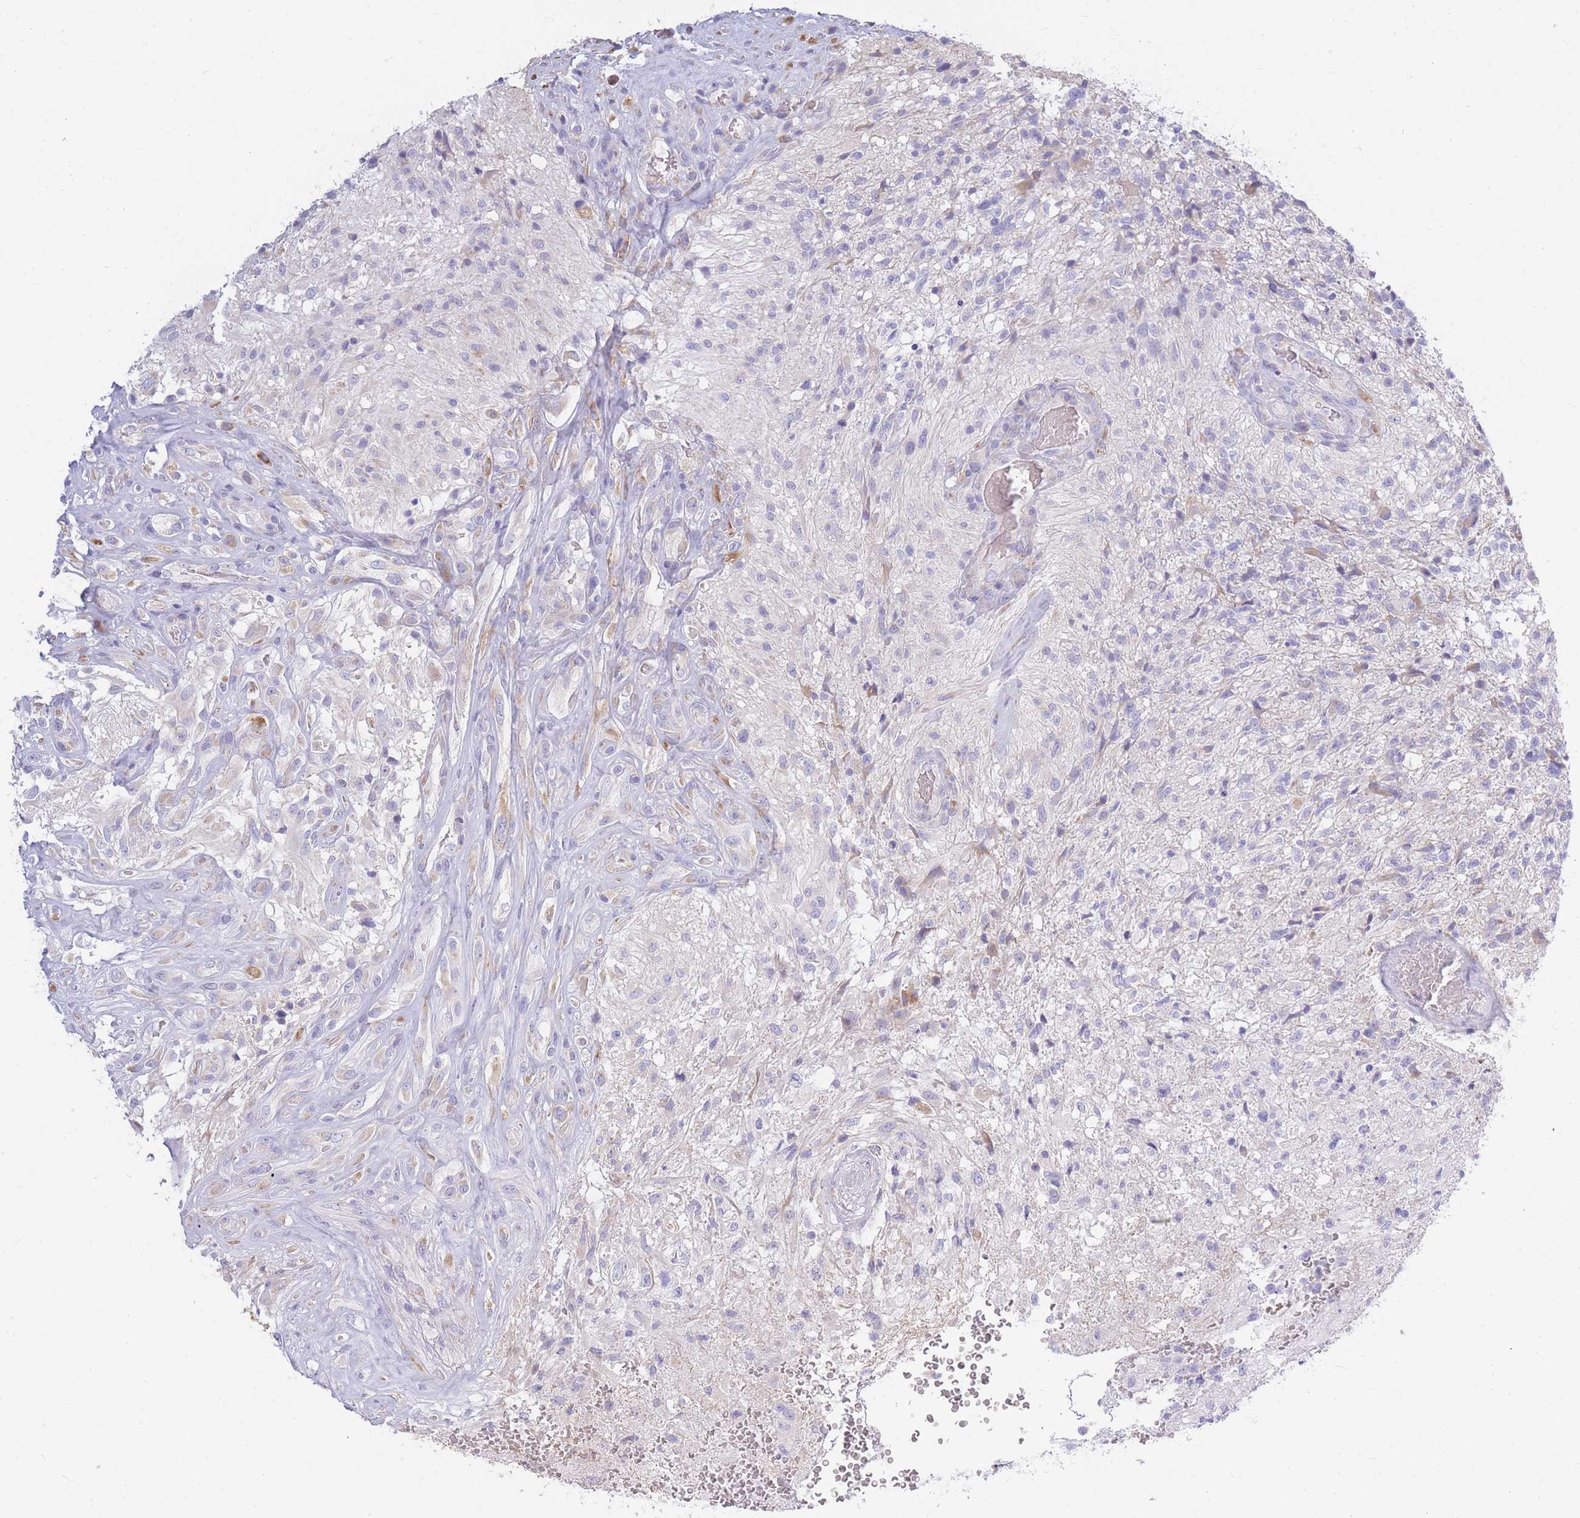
{"staining": {"intensity": "negative", "quantity": "none", "location": "none"}, "tissue": "glioma", "cell_type": "Tumor cells", "image_type": "cancer", "snomed": [{"axis": "morphology", "description": "Glioma, malignant, High grade"}, {"axis": "topography", "description": "Brain"}], "caption": "High power microscopy image of an IHC photomicrograph of glioma, revealing no significant staining in tumor cells.", "gene": "TPSD1", "patient": {"sex": "male", "age": 56}}